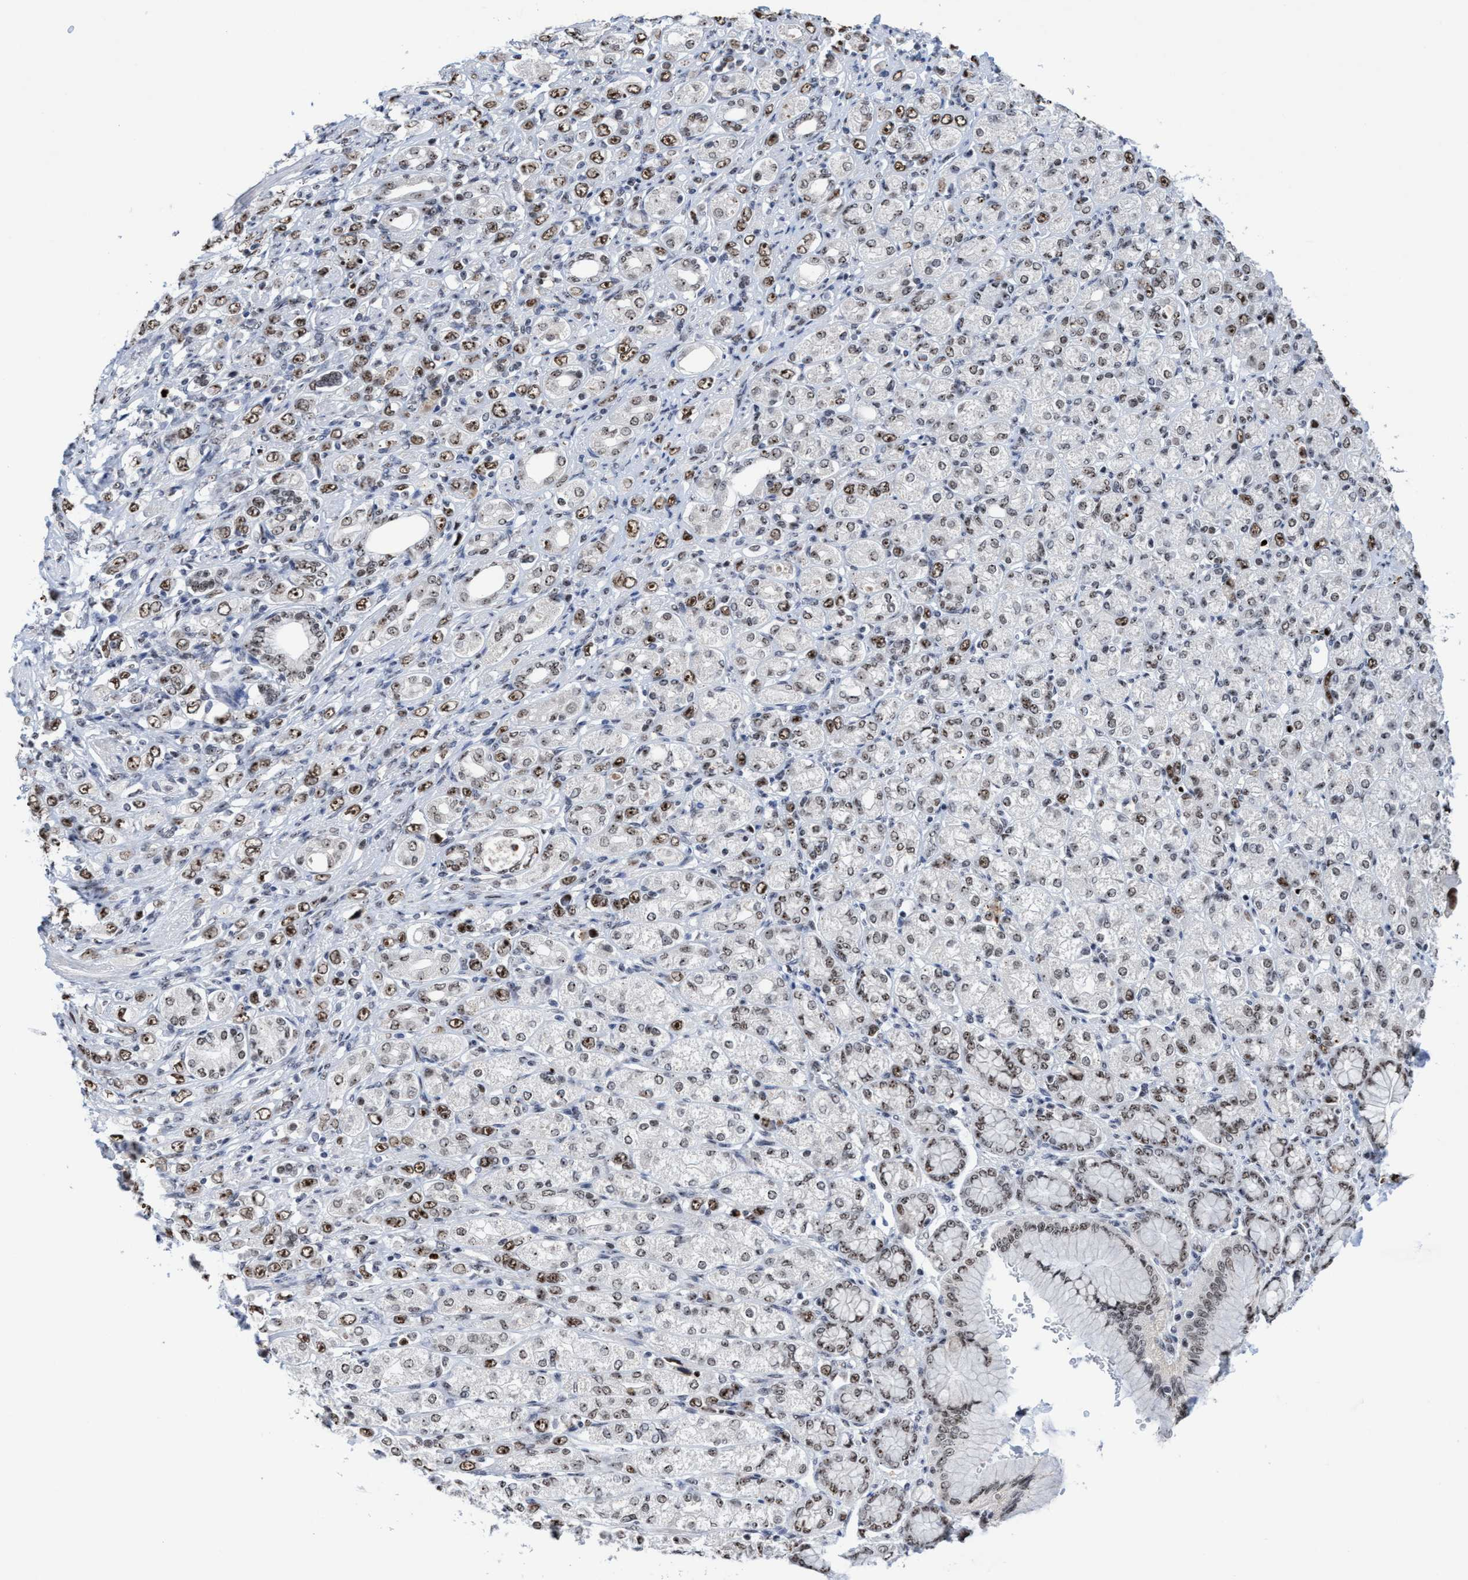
{"staining": {"intensity": "moderate", "quantity": ">75%", "location": "nuclear"}, "tissue": "stomach cancer", "cell_type": "Tumor cells", "image_type": "cancer", "snomed": [{"axis": "morphology", "description": "Adenocarcinoma, NOS"}, {"axis": "topography", "description": "Stomach"}], "caption": "An IHC image of tumor tissue is shown. Protein staining in brown highlights moderate nuclear positivity in stomach cancer within tumor cells.", "gene": "EFCAB10", "patient": {"sex": "female", "age": 65}}